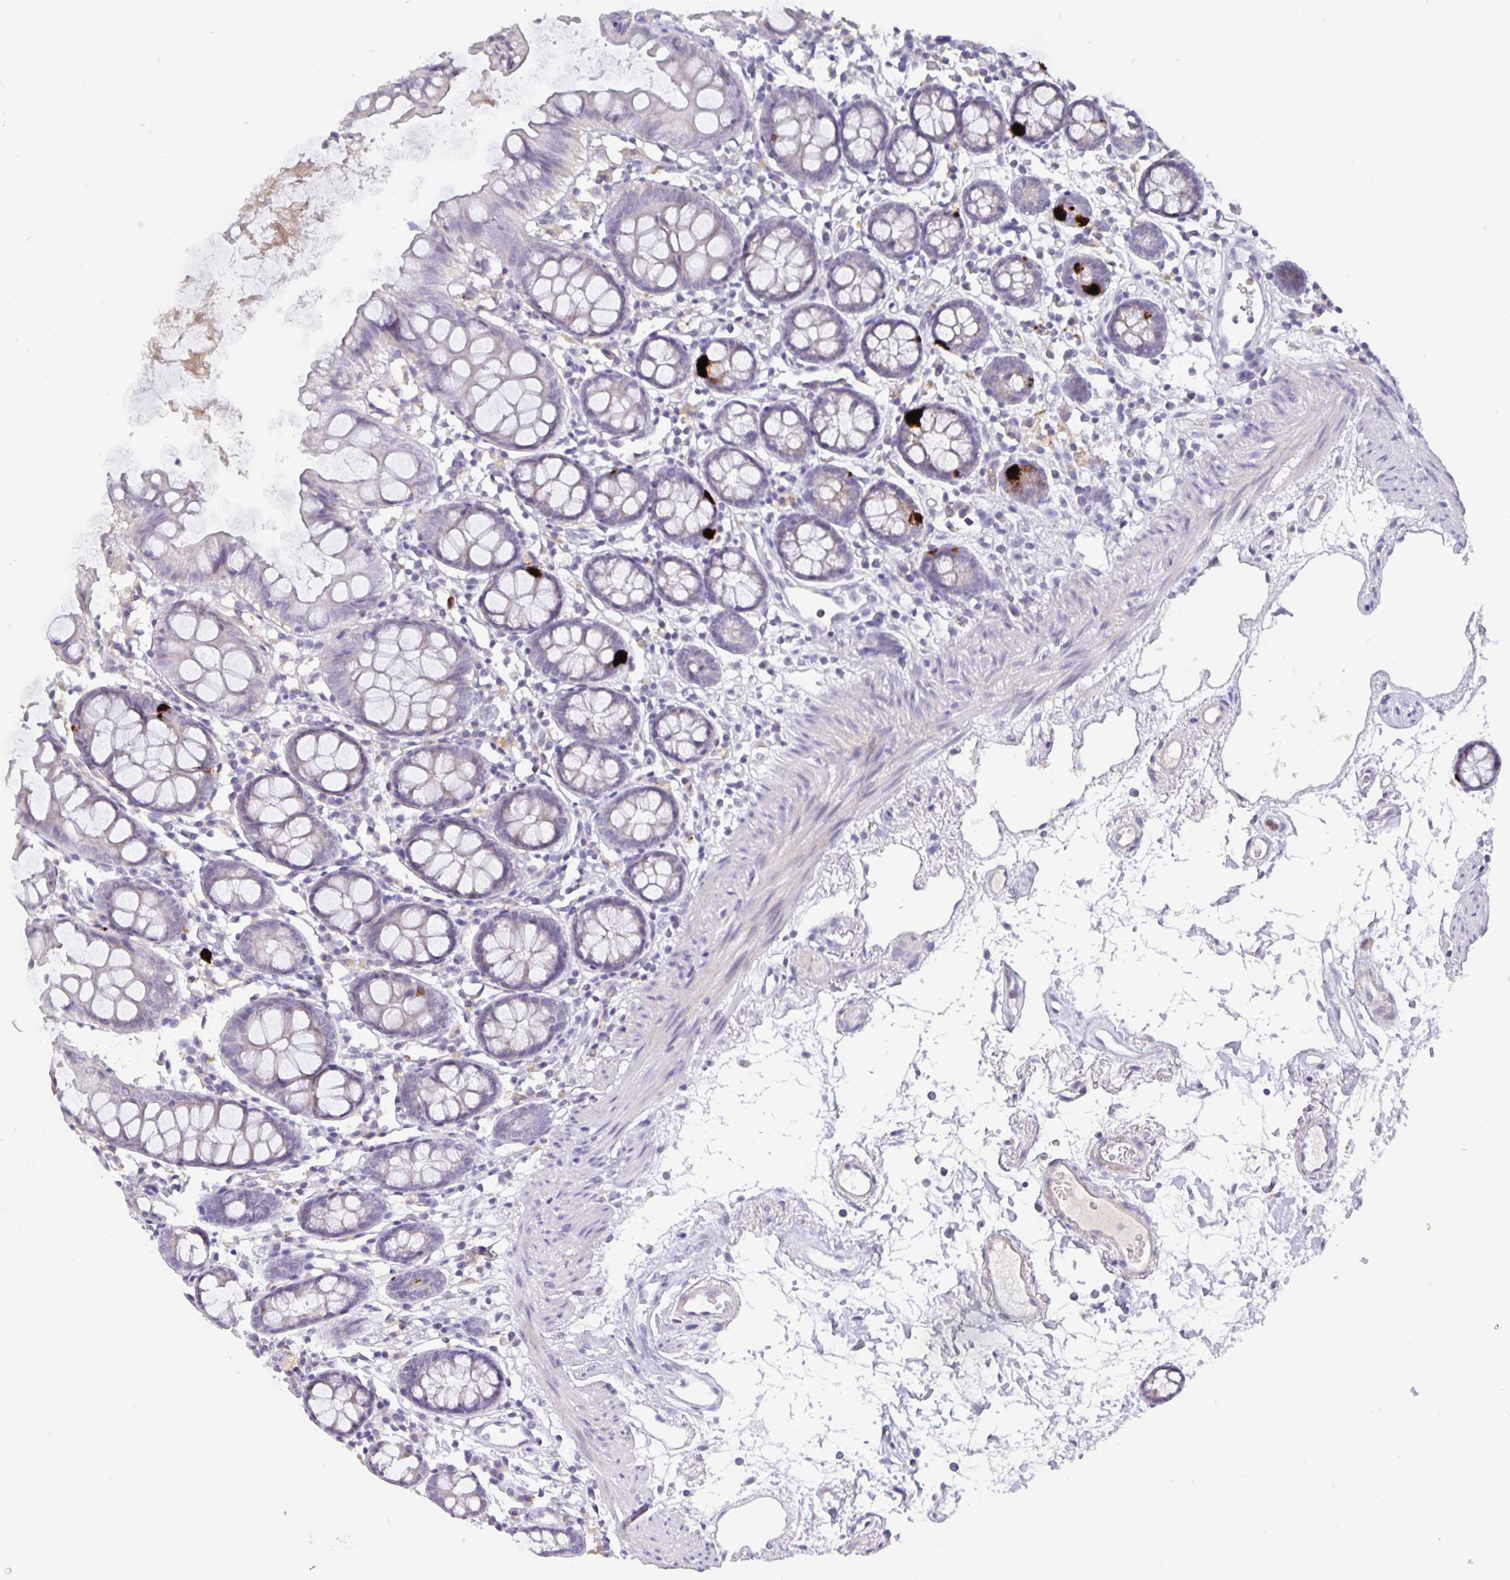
{"staining": {"intensity": "negative", "quantity": "none", "location": "none"}, "tissue": "colon", "cell_type": "Endothelial cells", "image_type": "normal", "snomed": [{"axis": "morphology", "description": "Normal tissue, NOS"}, {"axis": "topography", "description": "Colon"}], "caption": "Endothelial cells show no significant protein positivity in unremarkable colon. (DAB immunohistochemistry (IHC) visualized using brightfield microscopy, high magnification).", "gene": "GDF15", "patient": {"sex": "female", "age": 84}}